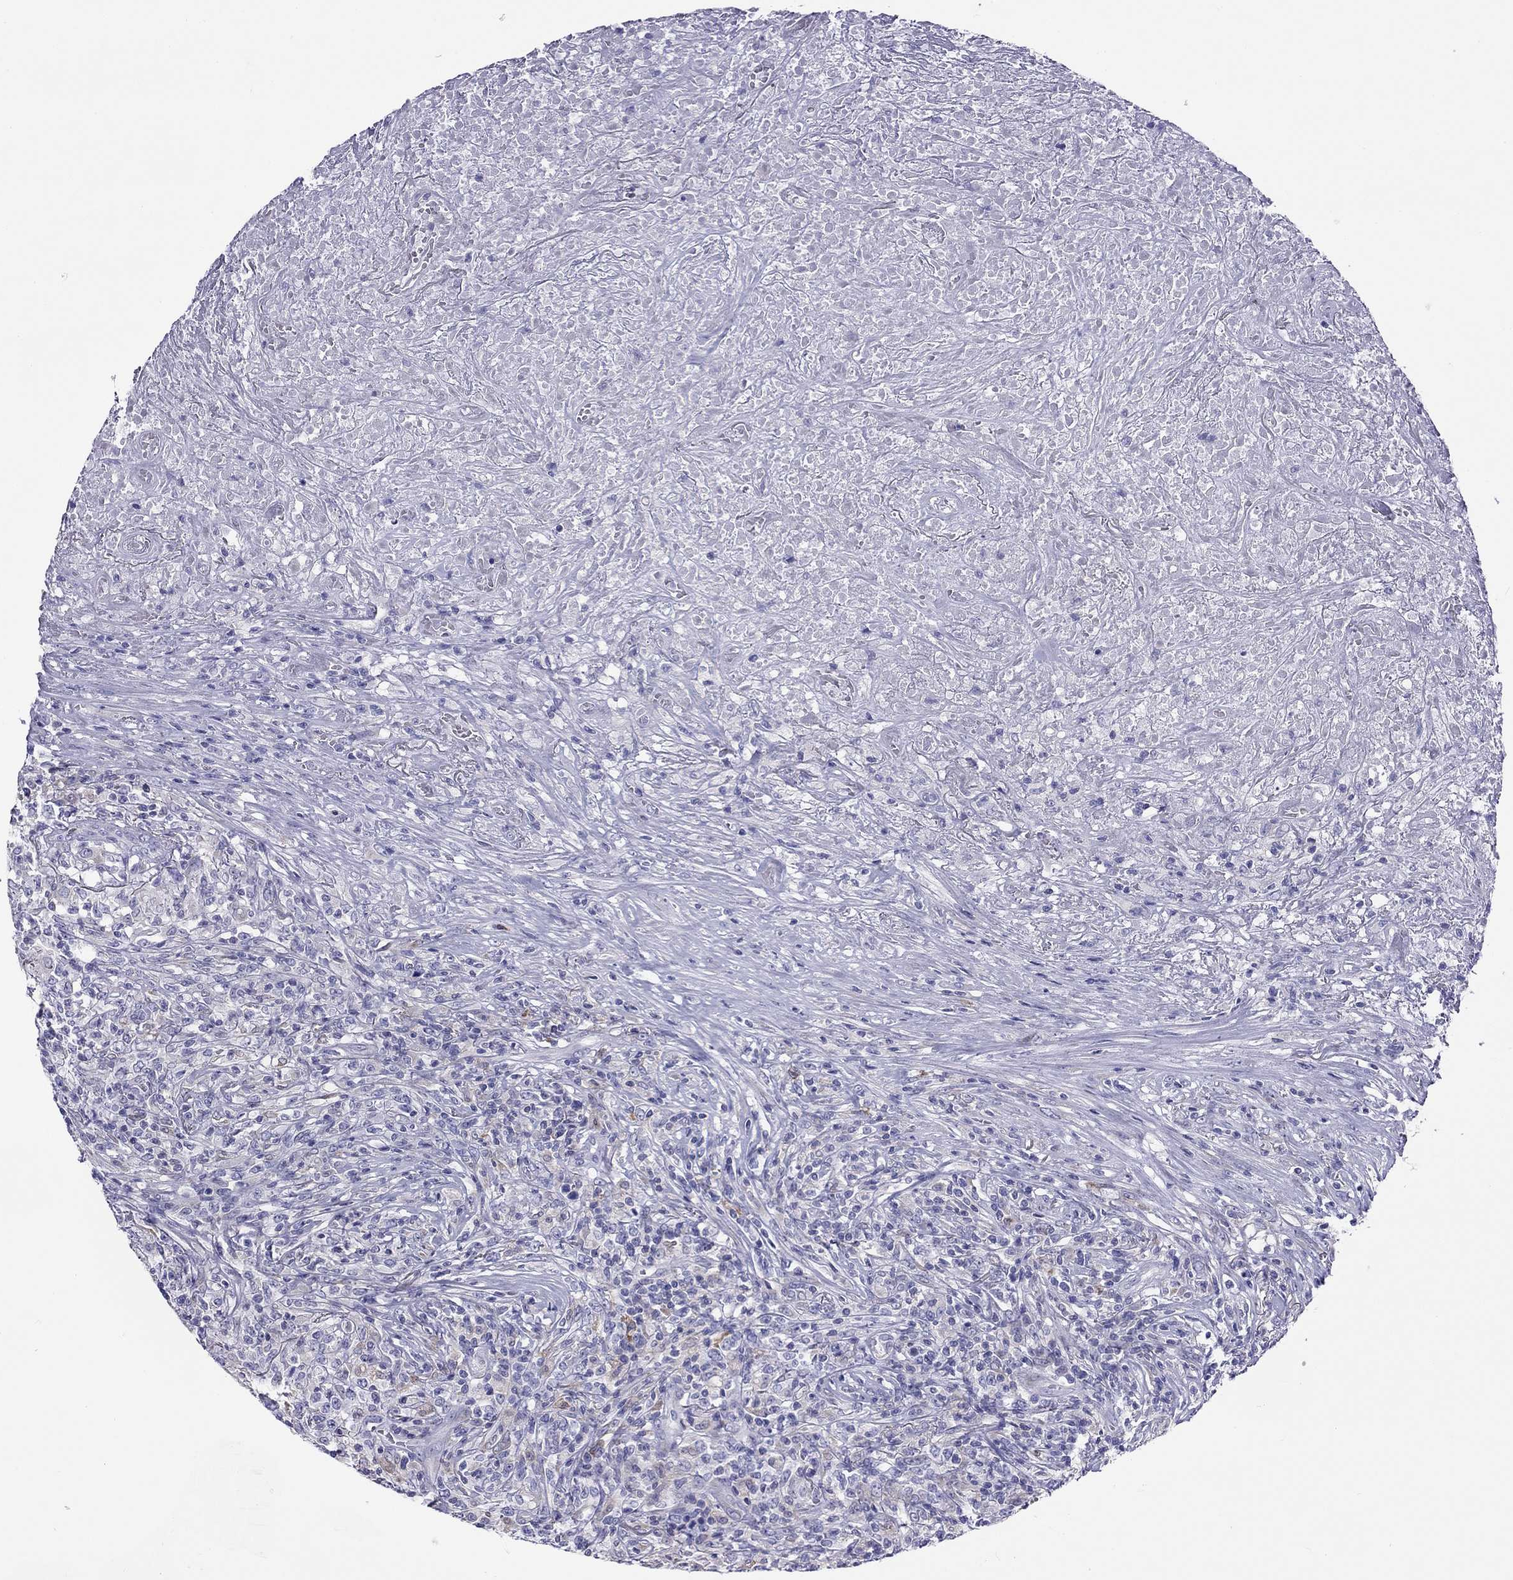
{"staining": {"intensity": "negative", "quantity": "none", "location": "none"}, "tissue": "lymphoma", "cell_type": "Tumor cells", "image_type": "cancer", "snomed": [{"axis": "morphology", "description": "Malignant lymphoma, non-Hodgkin's type, High grade"}, {"axis": "topography", "description": "Lung"}], "caption": "High power microscopy histopathology image of an immunohistochemistry (IHC) histopathology image of malignant lymphoma, non-Hodgkin's type (high-grade), revealing no significant positivity in tumor cells.", "gene": "SLC46A2", "patient": {"sex": "male", "age": 79}}